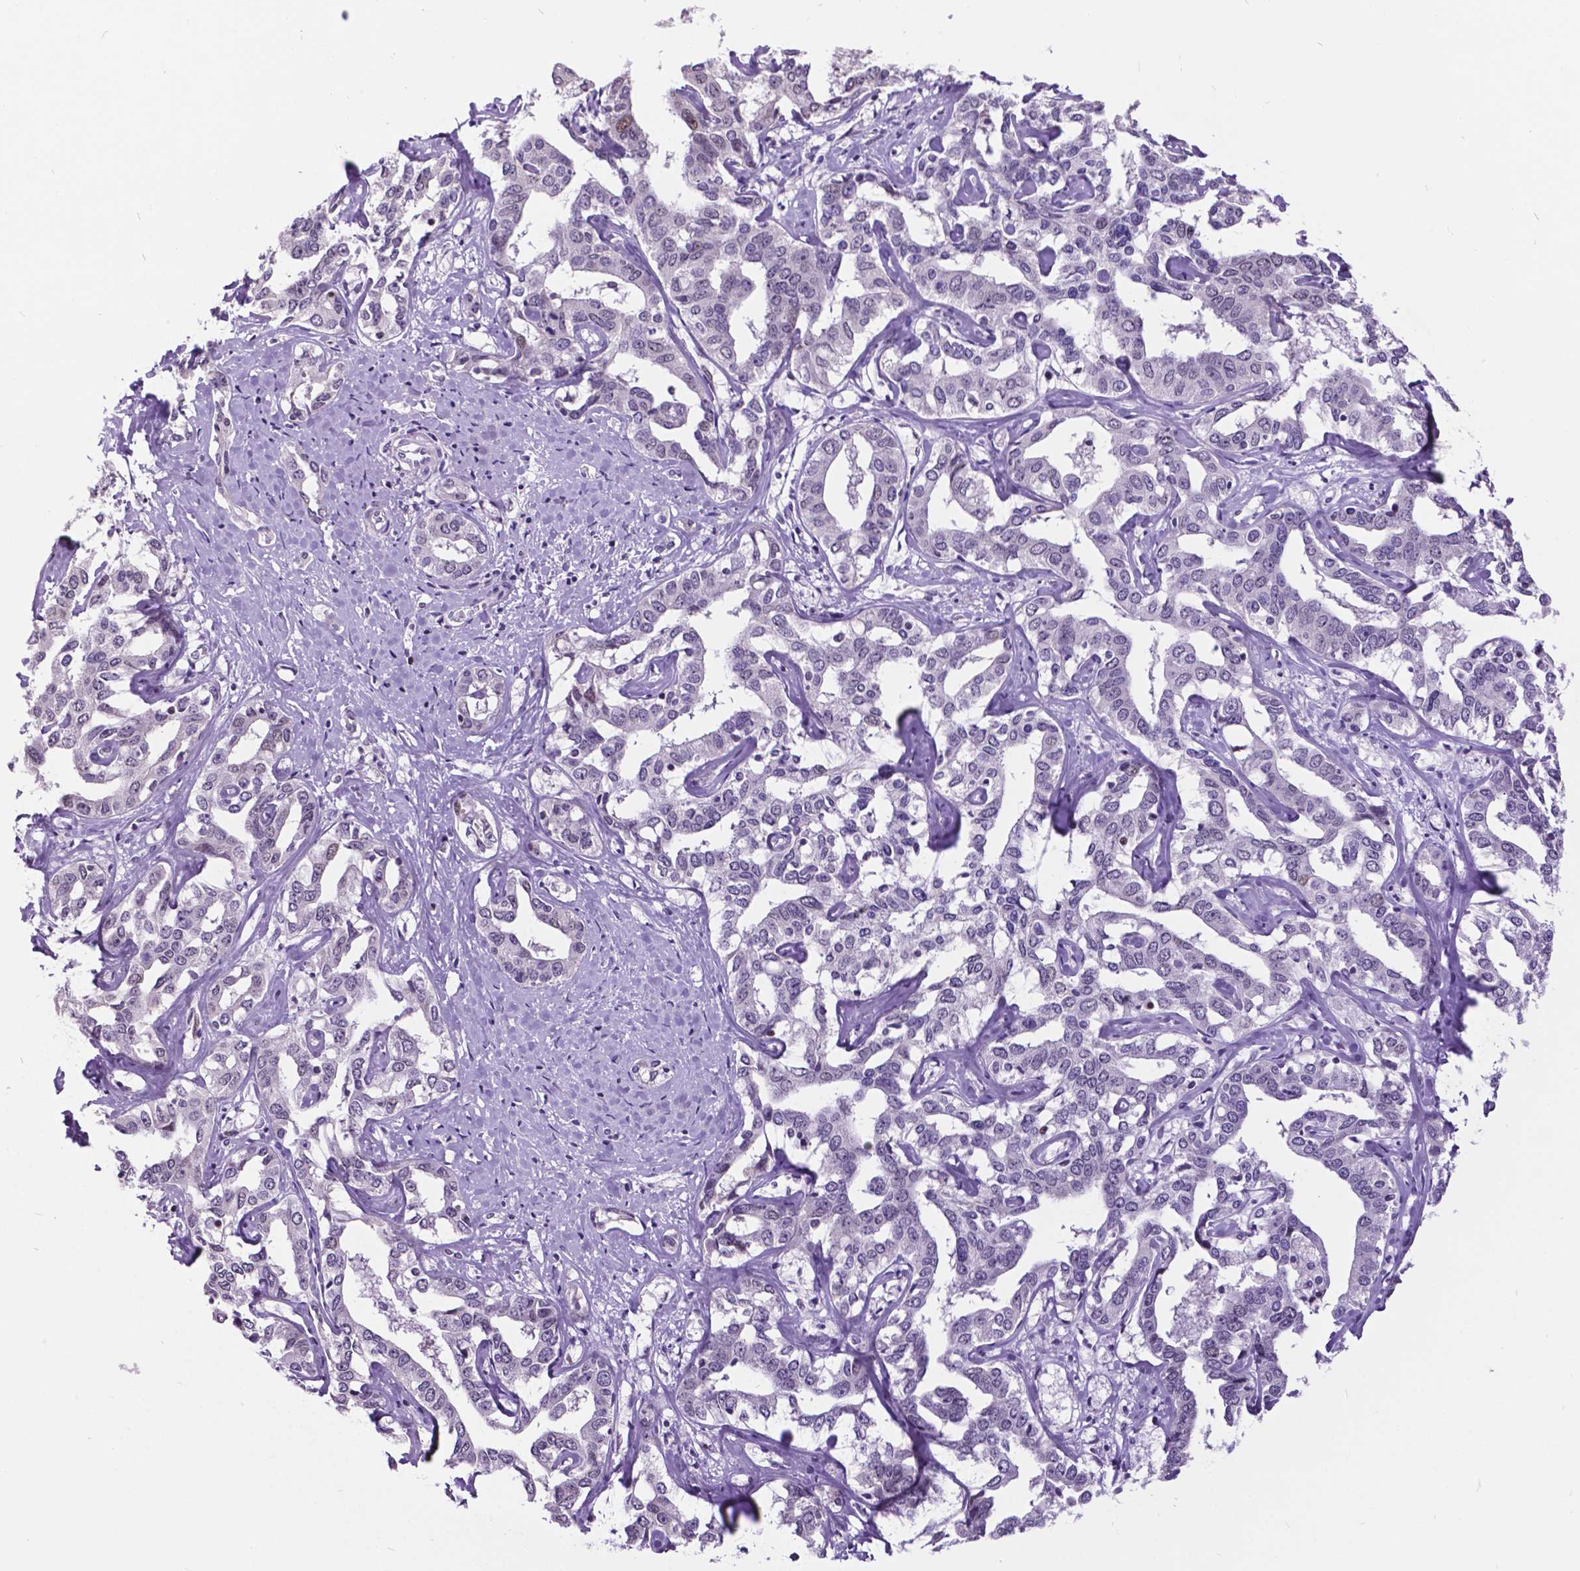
{"staining": {"intensity": "negative", "quantity": "none", "location": "none"}, "tissue": "liver cancer", "cell_type": "Tumor cells", "image_type": "cancer", "snomed": [{"axis": "morphology", "description": "Cholangiocarcinoma"}, {"axis": "topography", "description": "Liver"}], "caption": "An immunohistochemistry image of liver cancer (cholangiocarcinoma) is shown. There is no staining in tumor cells of liver cancer (cholangiocarcinoma).", "gene": "DPF3", "patient": {"sex": "male", "age": 59}}